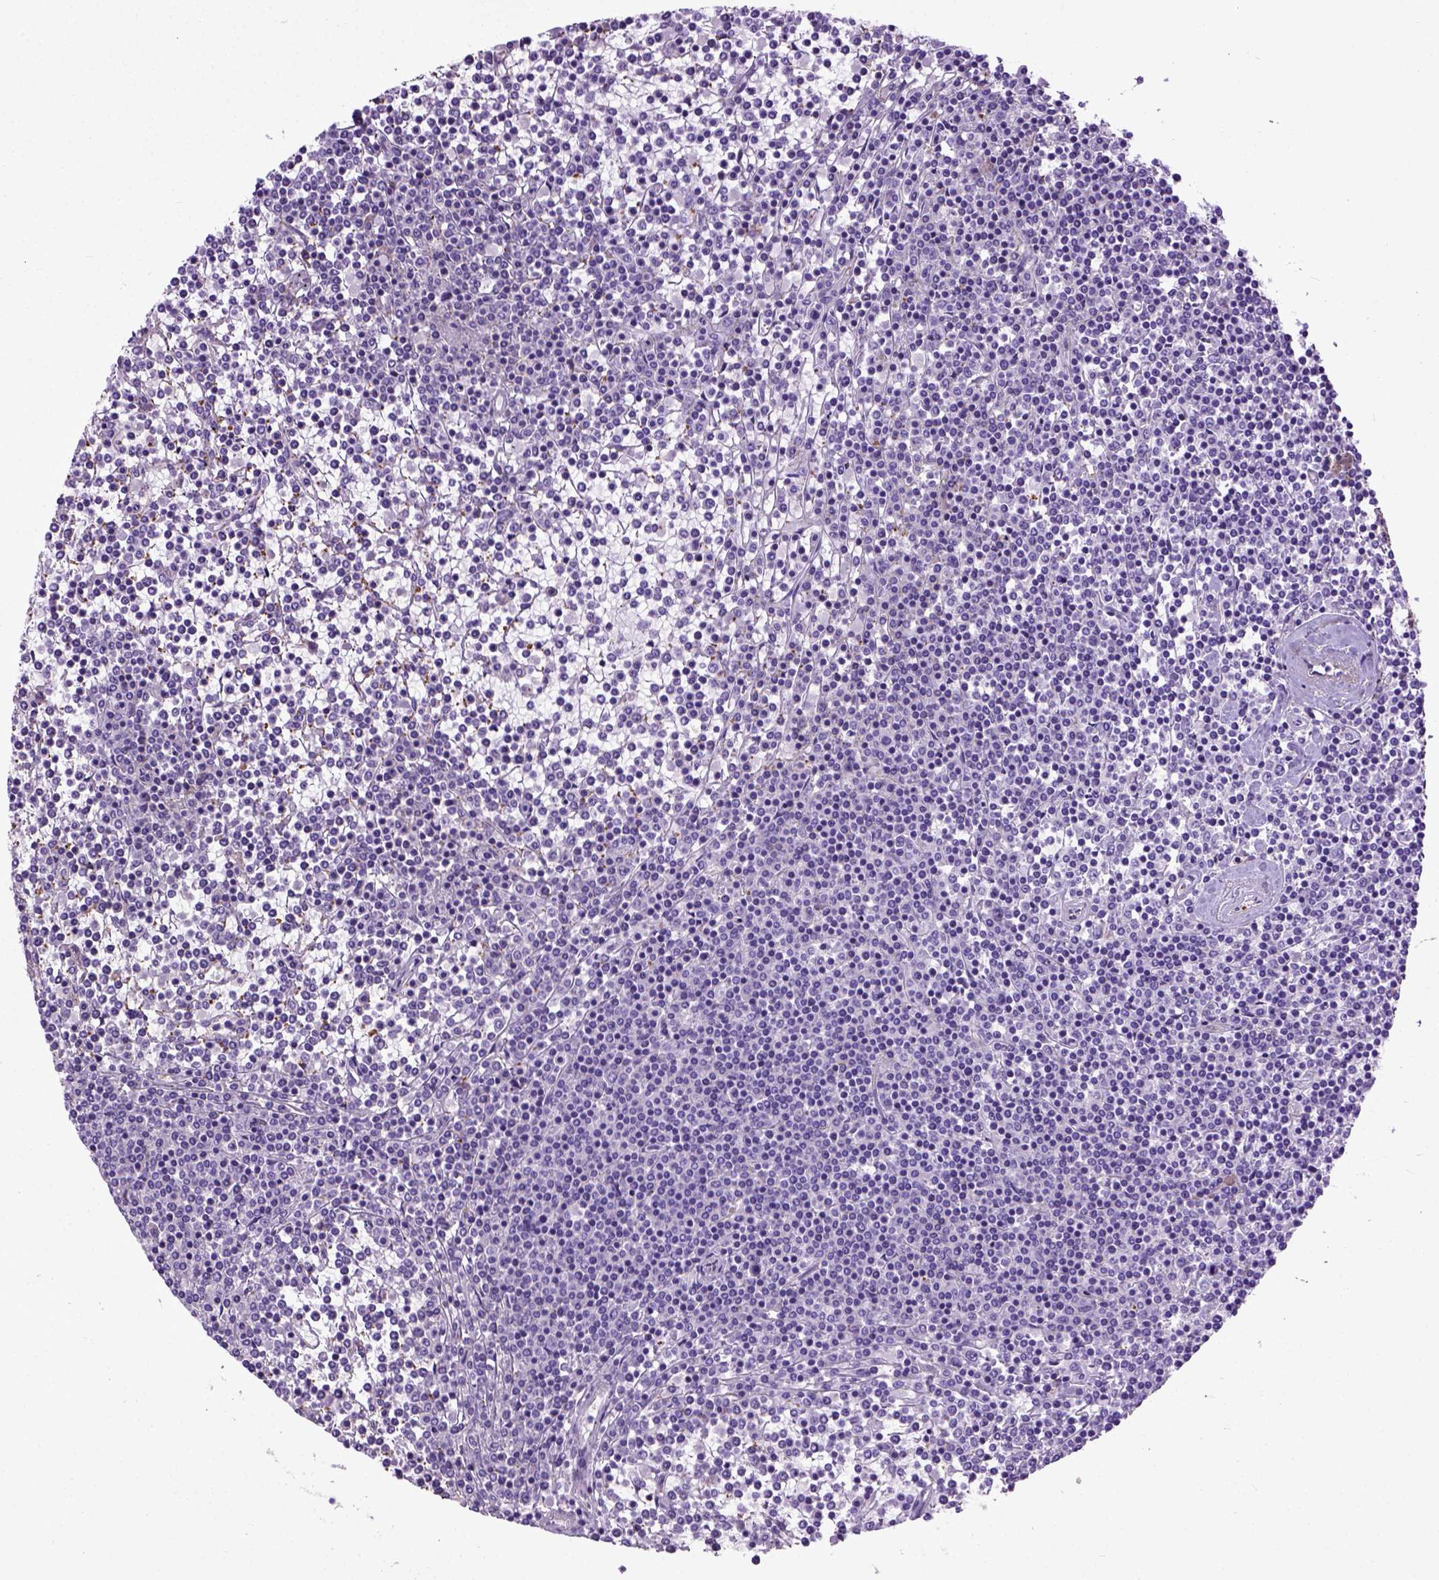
{"staining": {"intensity": "negative", "quantity": "none", "location": "none"}, "tissue": "lymphoma", "cell_type": "Tumor cells", "image_type": "cancer", "snomed": [{"axis": "morphology", "description": "Malignant lymphoma, non-Hodgkin's type, Low grade"}, {"axis": "topography", "description": "Spleen"}], "caption": "This is a histopathology image of IHC staining of low-grade malignant lymphoma, non-Hodgkin's type, which shows no expression in tumor cells.", "gene": "ADAMTS8", "patient": {"sex": "female", "age": 19}}